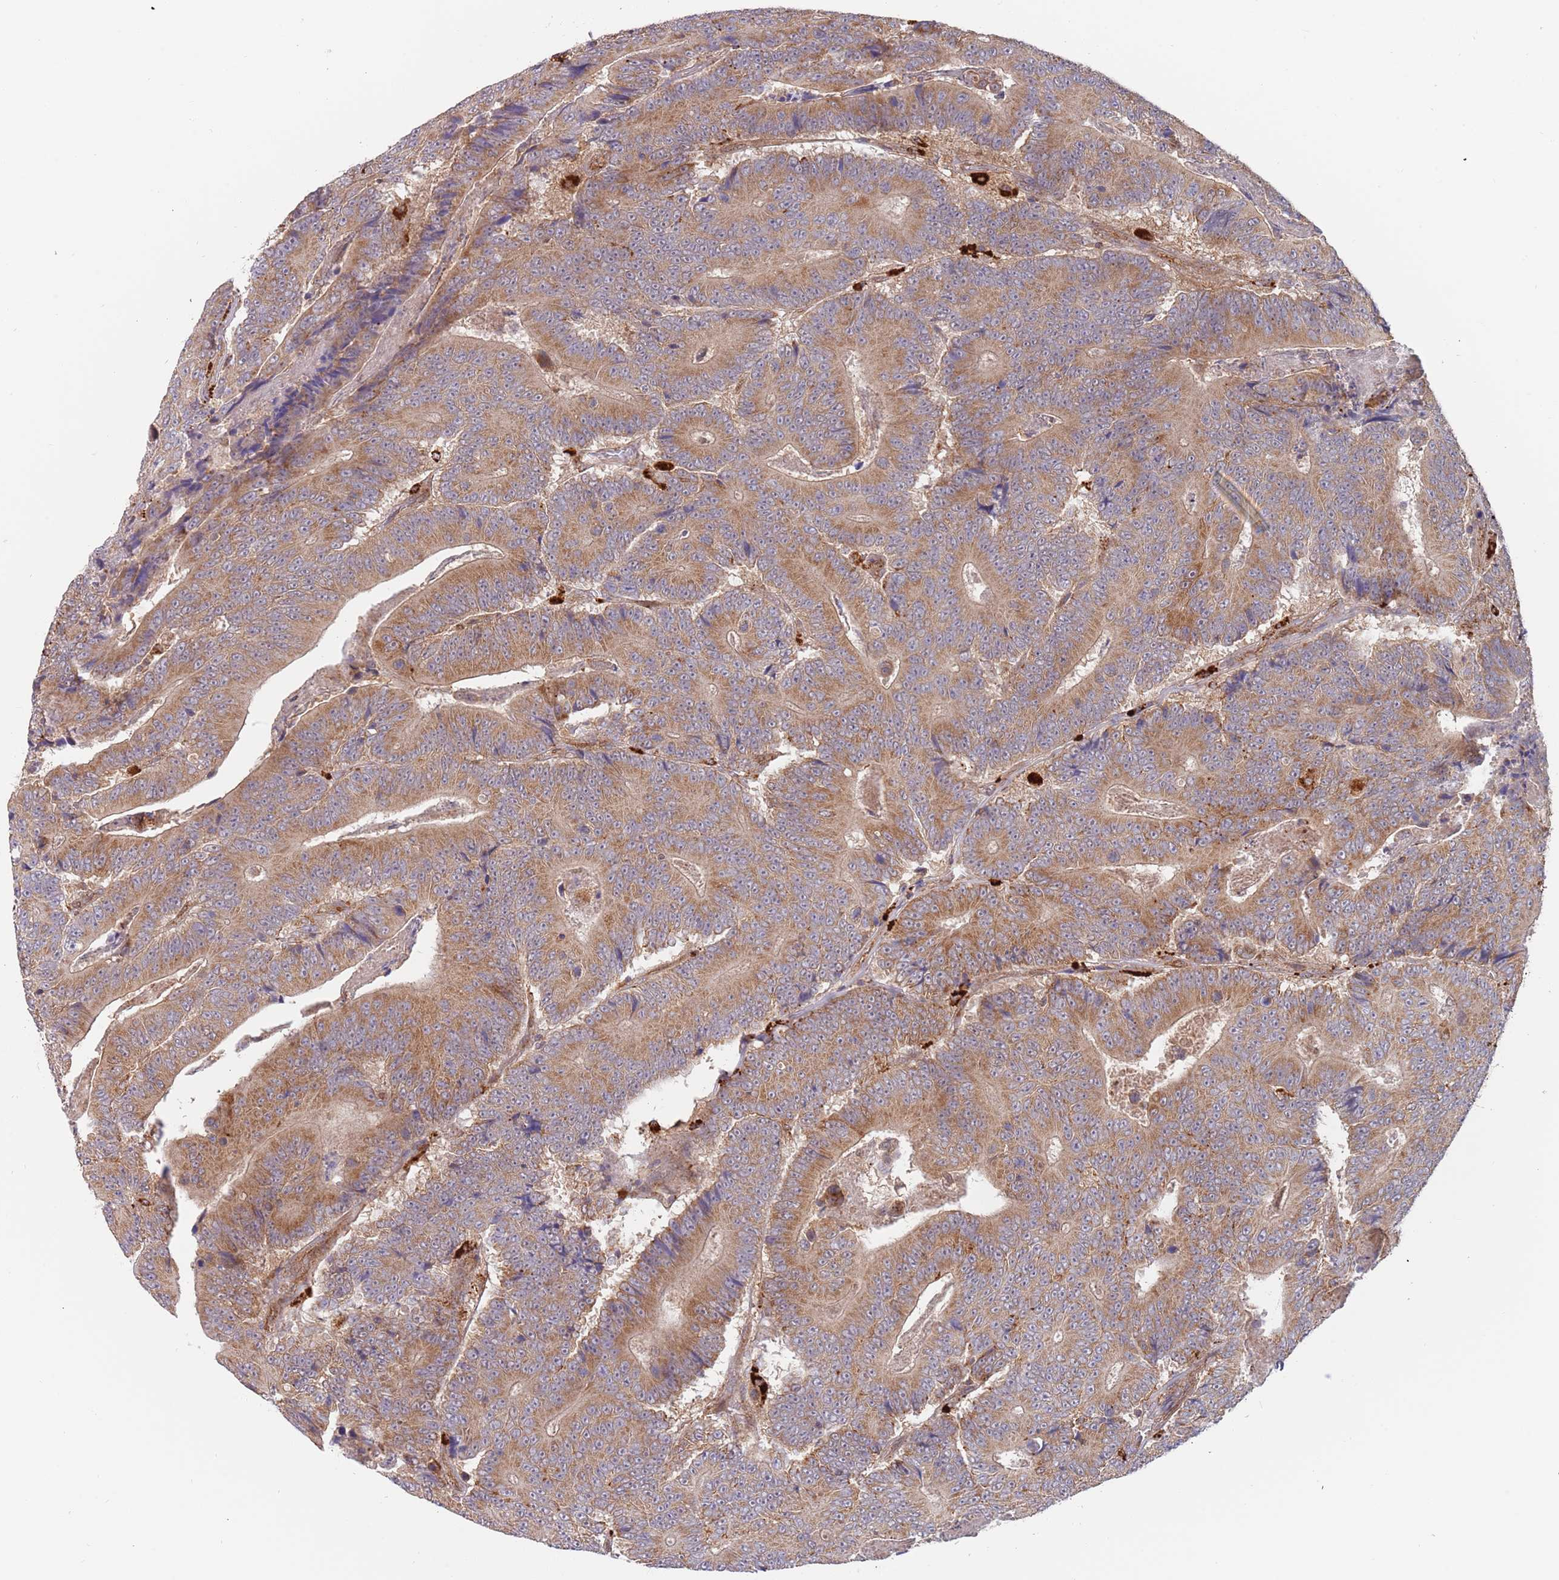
{"staining": {"intensity": "moderate", "quantity": ">75%", "location": "cytoplasmic/membranous"}, "tissue": "colorectal cancer", "cell_type": "Tumor cells", "image_type": "cancer", "snomed": [{"axis": "morphology", "description": "Adenocarcinoma, NOS"}, {"axis": "topography", "description": "Colon"}], "caption": "A micrograph of colorectal adenocarcinoma stained for a protein shows moderate cytoplasmic/membranous brown staining in tumor cells.", "gene": "GUK1", "patient": {"sex": "male", "age": 83}}